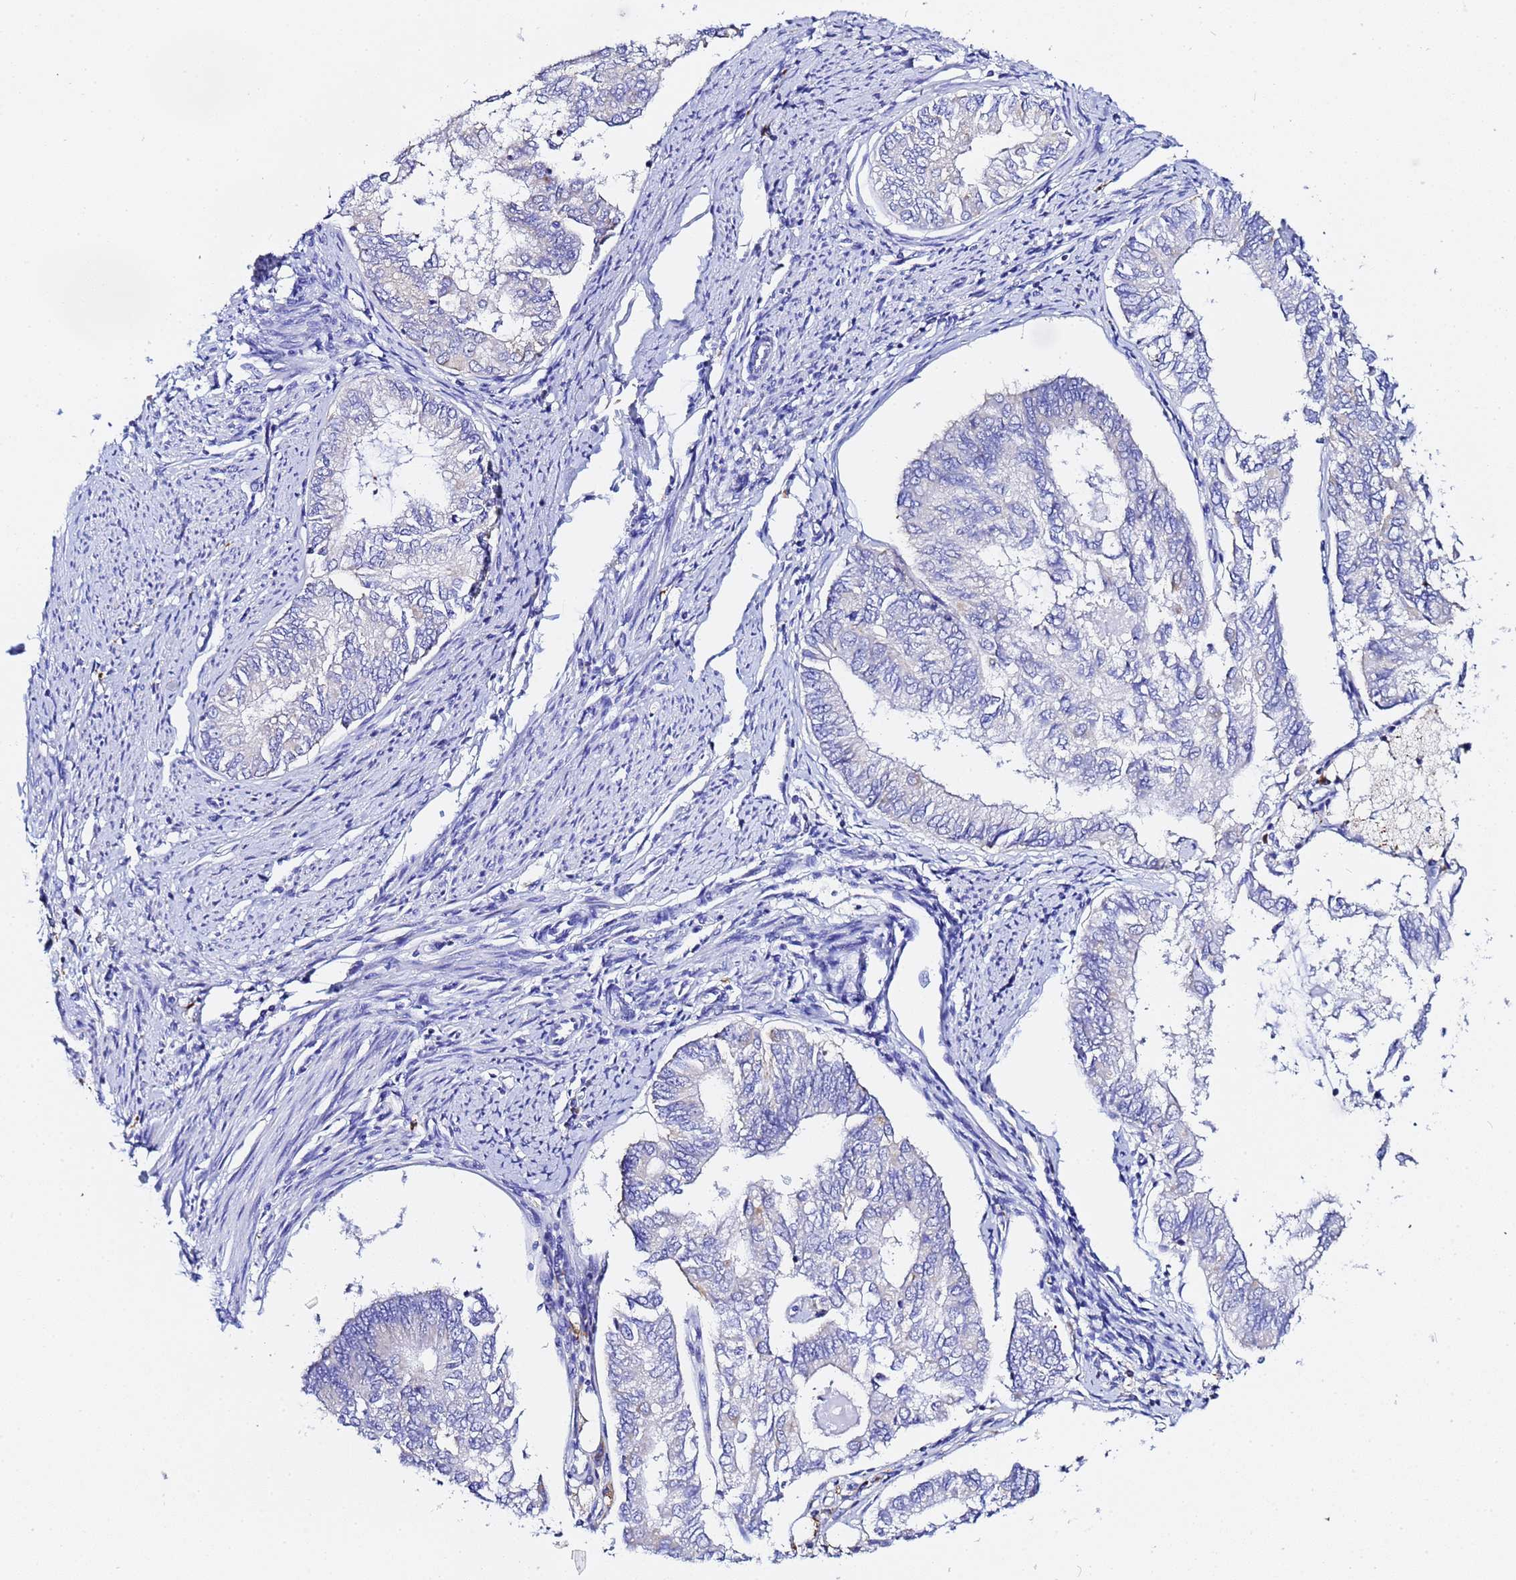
{"staining": {"intensity": "negative", "quantity": "none", "location": "none"}, "tissue": "endometrial cancer", "cell_type": "Tumor cells", "image_type": "cancer", "snomed": [{"axis": "morphology", "description": "Adenocarcinoma, NOS"}, {"axis": "topography", "description": "Endometrium"}], "caption": "DAB (3,3'-diaminobenzidine) immunohistochemical staining of adenocarcinoma (endometrial) demonstrates no significant staining in tumor cells.", "gene": "VTI1B", "patient": {"sex": "female", "age": 68}}